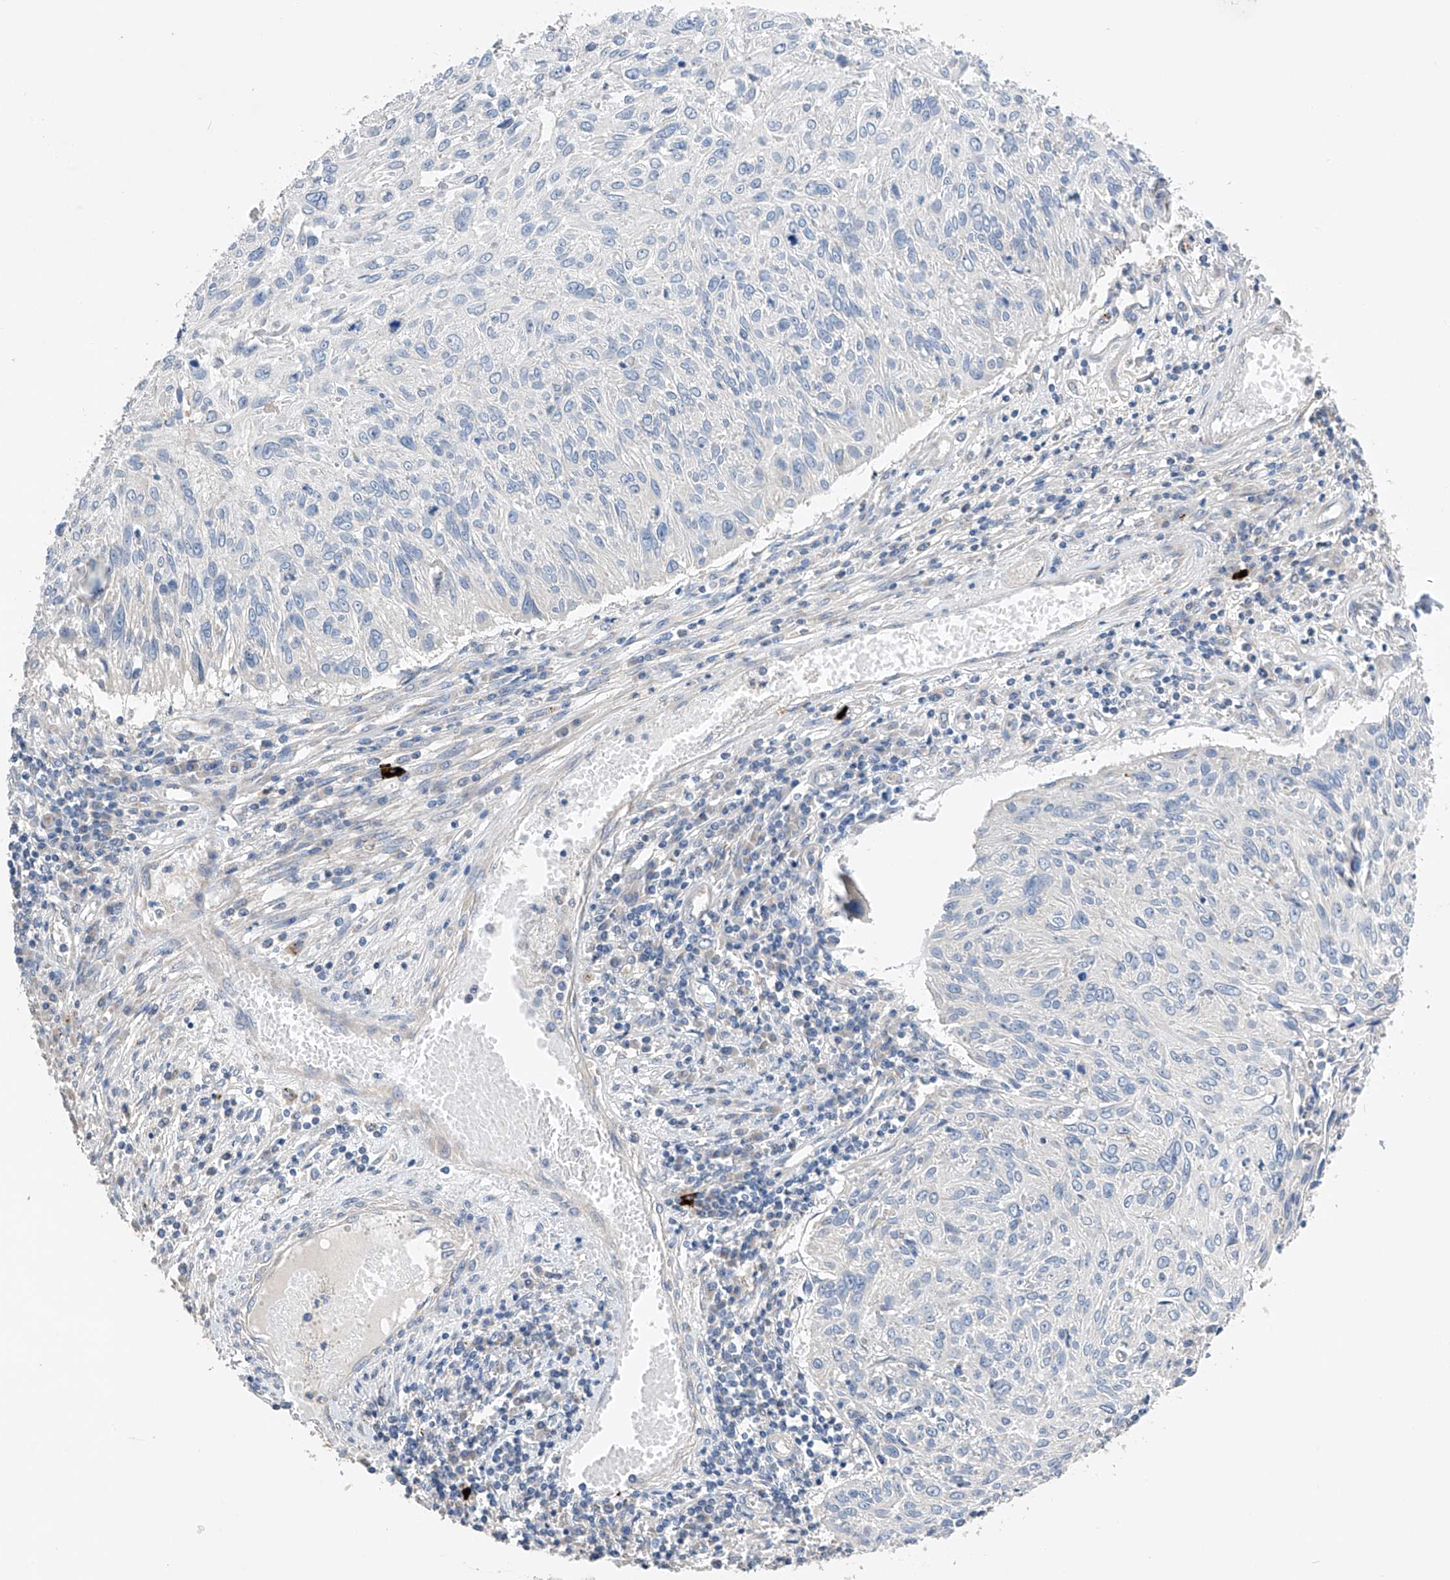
{"staining": {"intensity": "negative", "quantity": "none", "location": "none"}, "tissue": "cervical cancer", "cell_type": "Tumor cells", "image_type": "cancer", "snomed": [{"axis": "morphology", "description": "Squamous cell carcinoma, NOS"}, {"axis": "topography", "description": "Cervix"}], "caption": "Protein analysis of squamous cell carcinoma (cervical) shows no significant staining in tumor cells.", "gene": "GPC4", "patient": {"sex": "female", "age": 51}}